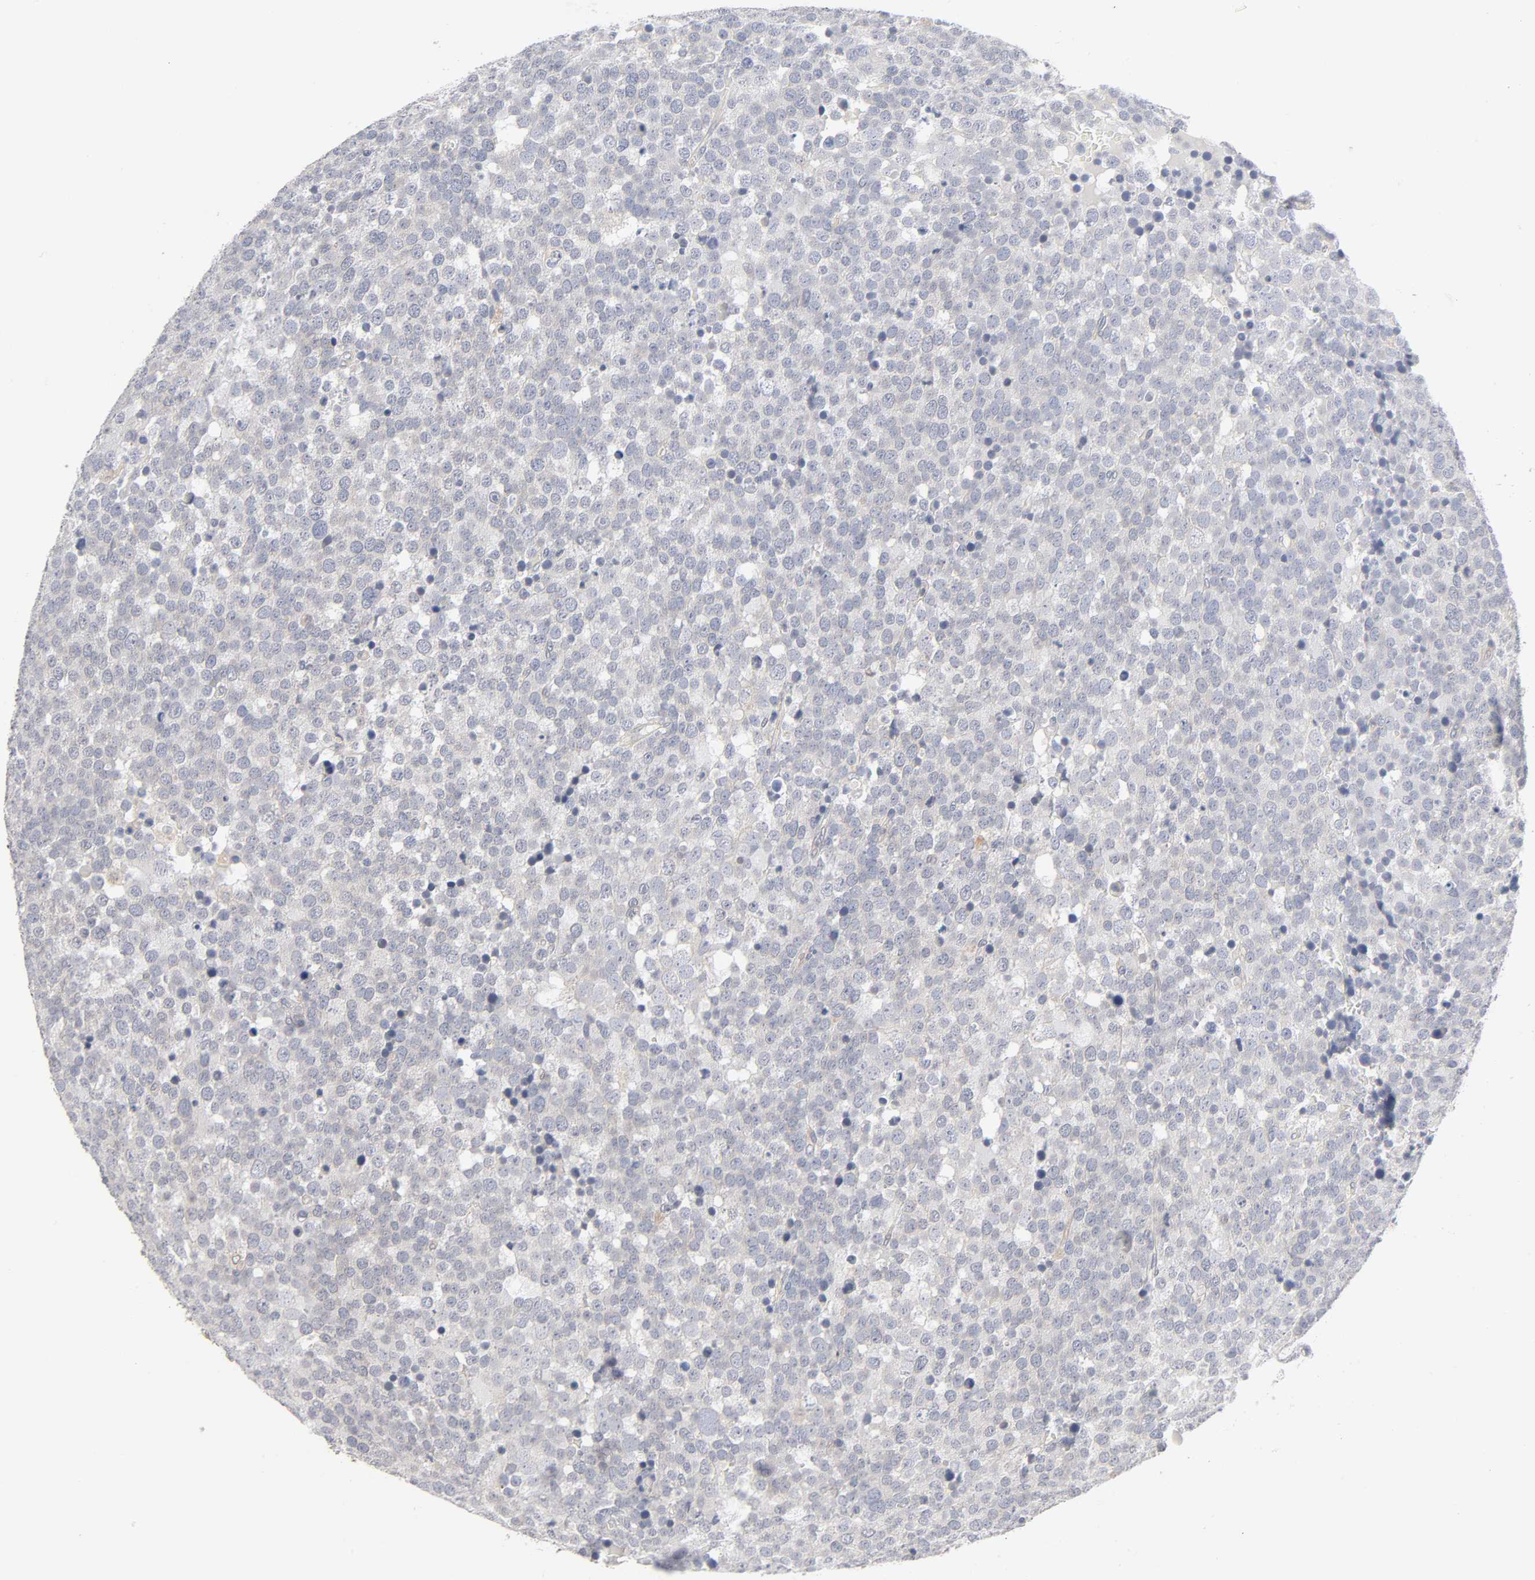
{"staining": {"intensity": "negative", "quantity": "none", "location": "none"}, "tissue": "testis cancer", "cell_type": "Tumor cells", "image_type": "cancer", "snomed": [{"axis": "morphology", "description": "Seminoma, NOS"}, {"axis": "topography", "description": "Testis"}], "caption": "This is an immunohistochemistry (IHC) photomicrograph of human testis seminoma. There is no expression in tumor cells.", "gene": "IL4R", "patient": {"sex": "male", "age": 71}}